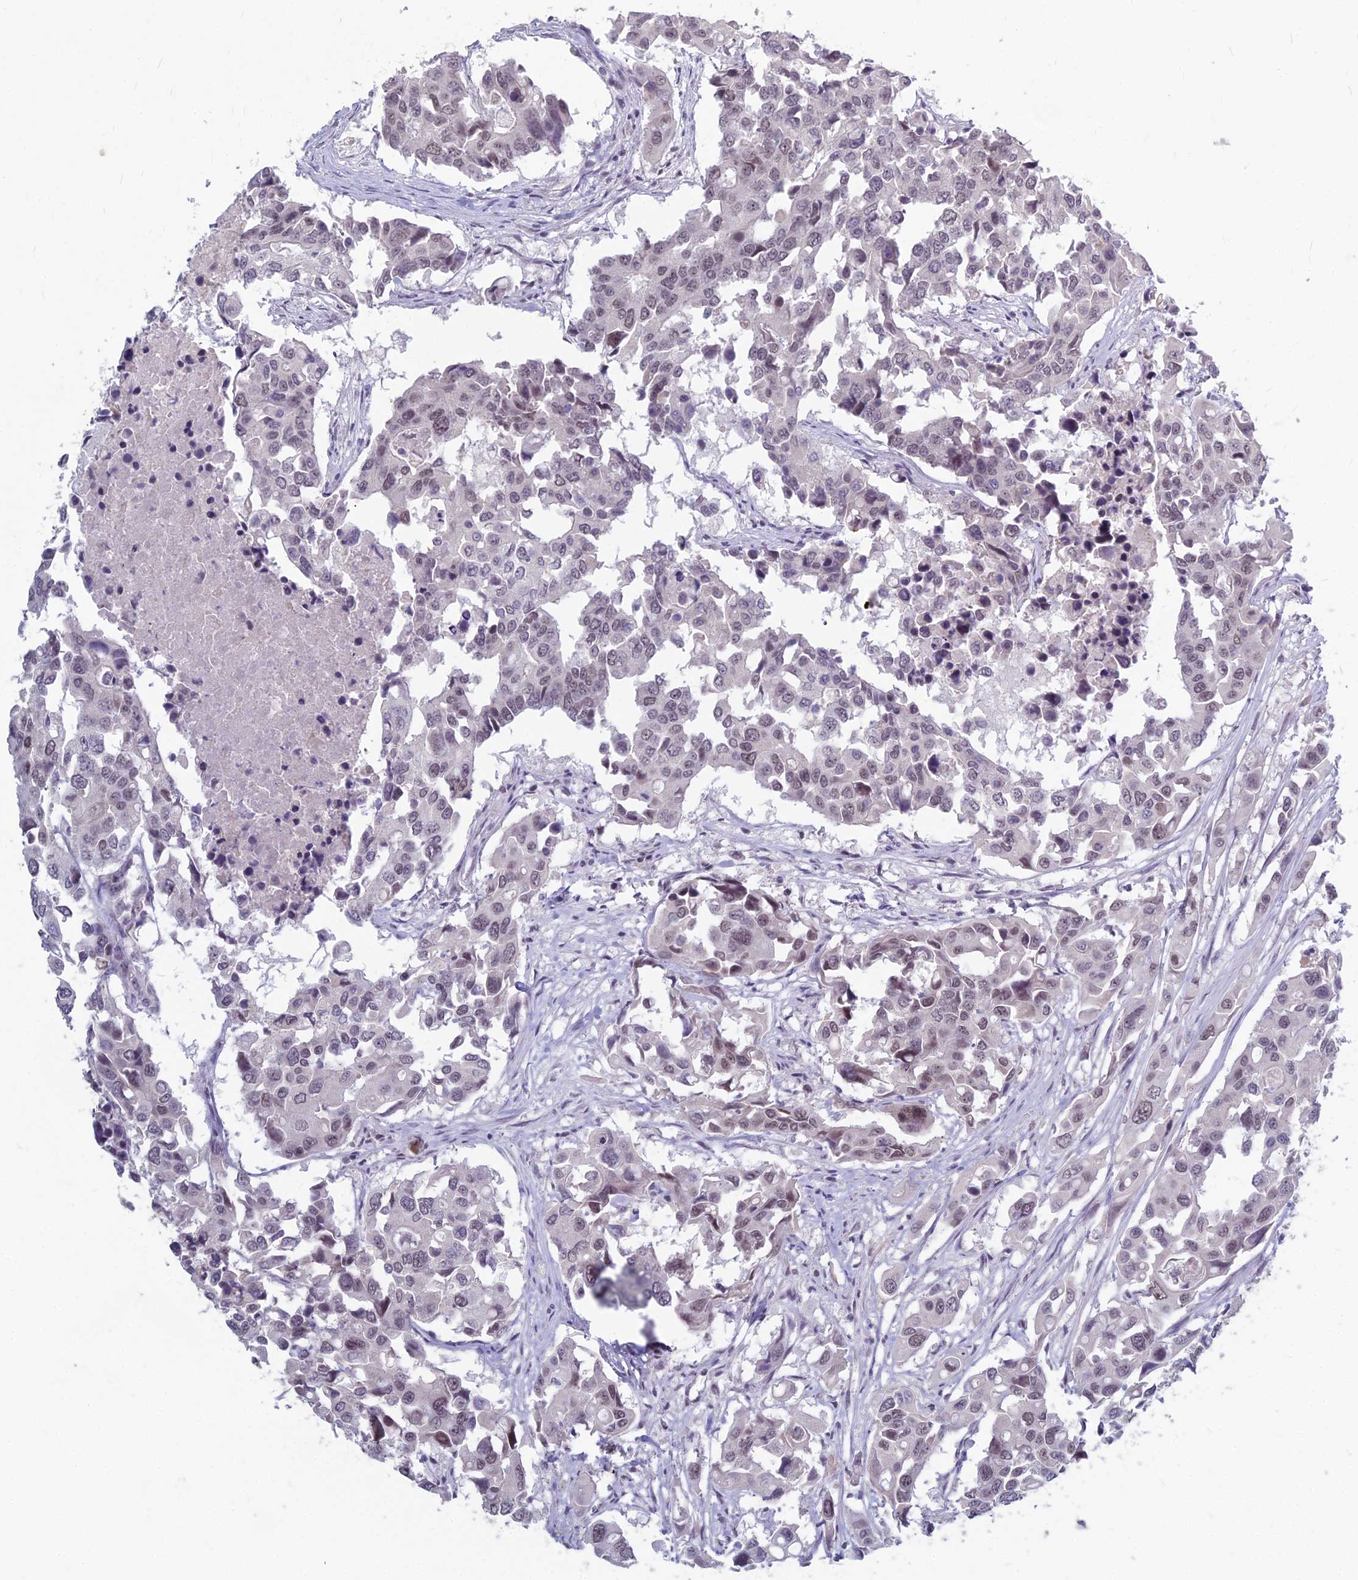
{"staining": {"intensity": "weak", "quantity": "<25%", "location": "nuclear"}, "tissue": "colorectal cancer", "cell_type": "Tumor cells", "image_type": "cancer", "snomed": [{"axis": "morphology", "description": "Adenocarcinoma, NOS"}, {"axis": "topography", "description": "Colon"}], "caption": "Tumor cells are negative for protein expression in human adenocarcinoma (colorectal). (Brightfield microscopy of DAB immunohistochemistry (IHC) at high magnification).", "gene": "KAT7", "patient": {"sex": "male", "age": 77}}